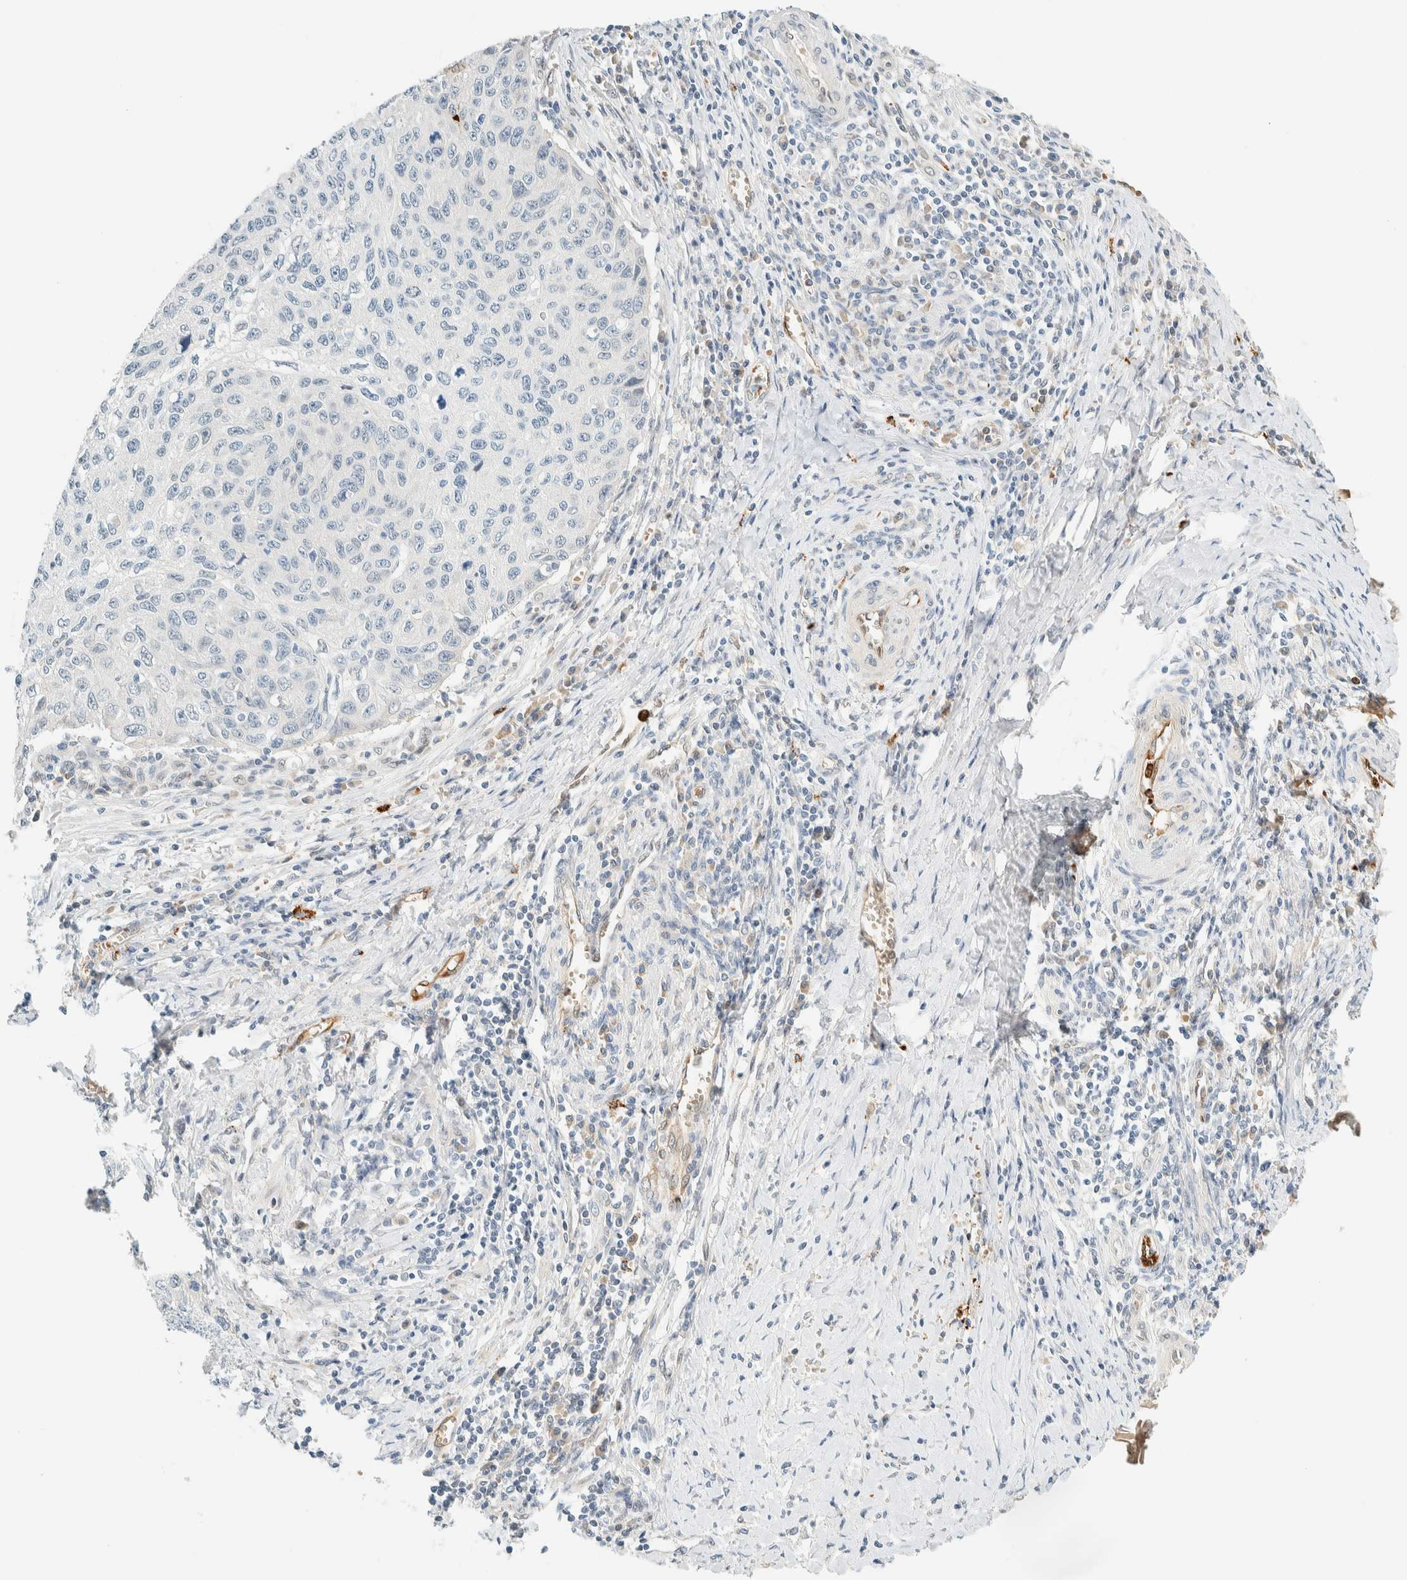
{"staining": {"intensity": "negative", "quantity": "none", "location": "none"}, "tissue": "cervical cancer", "cell_type": "Tumor cells", "image_type": "cancer", "snomed": [{"axis": "morphology", "description": "Squamous cell carcinoma, NOS"}, {"axis": "topography", "description": "Cervix"}], "caption": "The image displays no significant expression in tumor cells of cervical squamous cell carcinoma. (DAB (3,3'-diaminobenzidine) immunohistochemistry (IHC) with hematoxylin counter stain).", "gene": "TSTD2", "patient": {"sex": "female", "age": 53}}